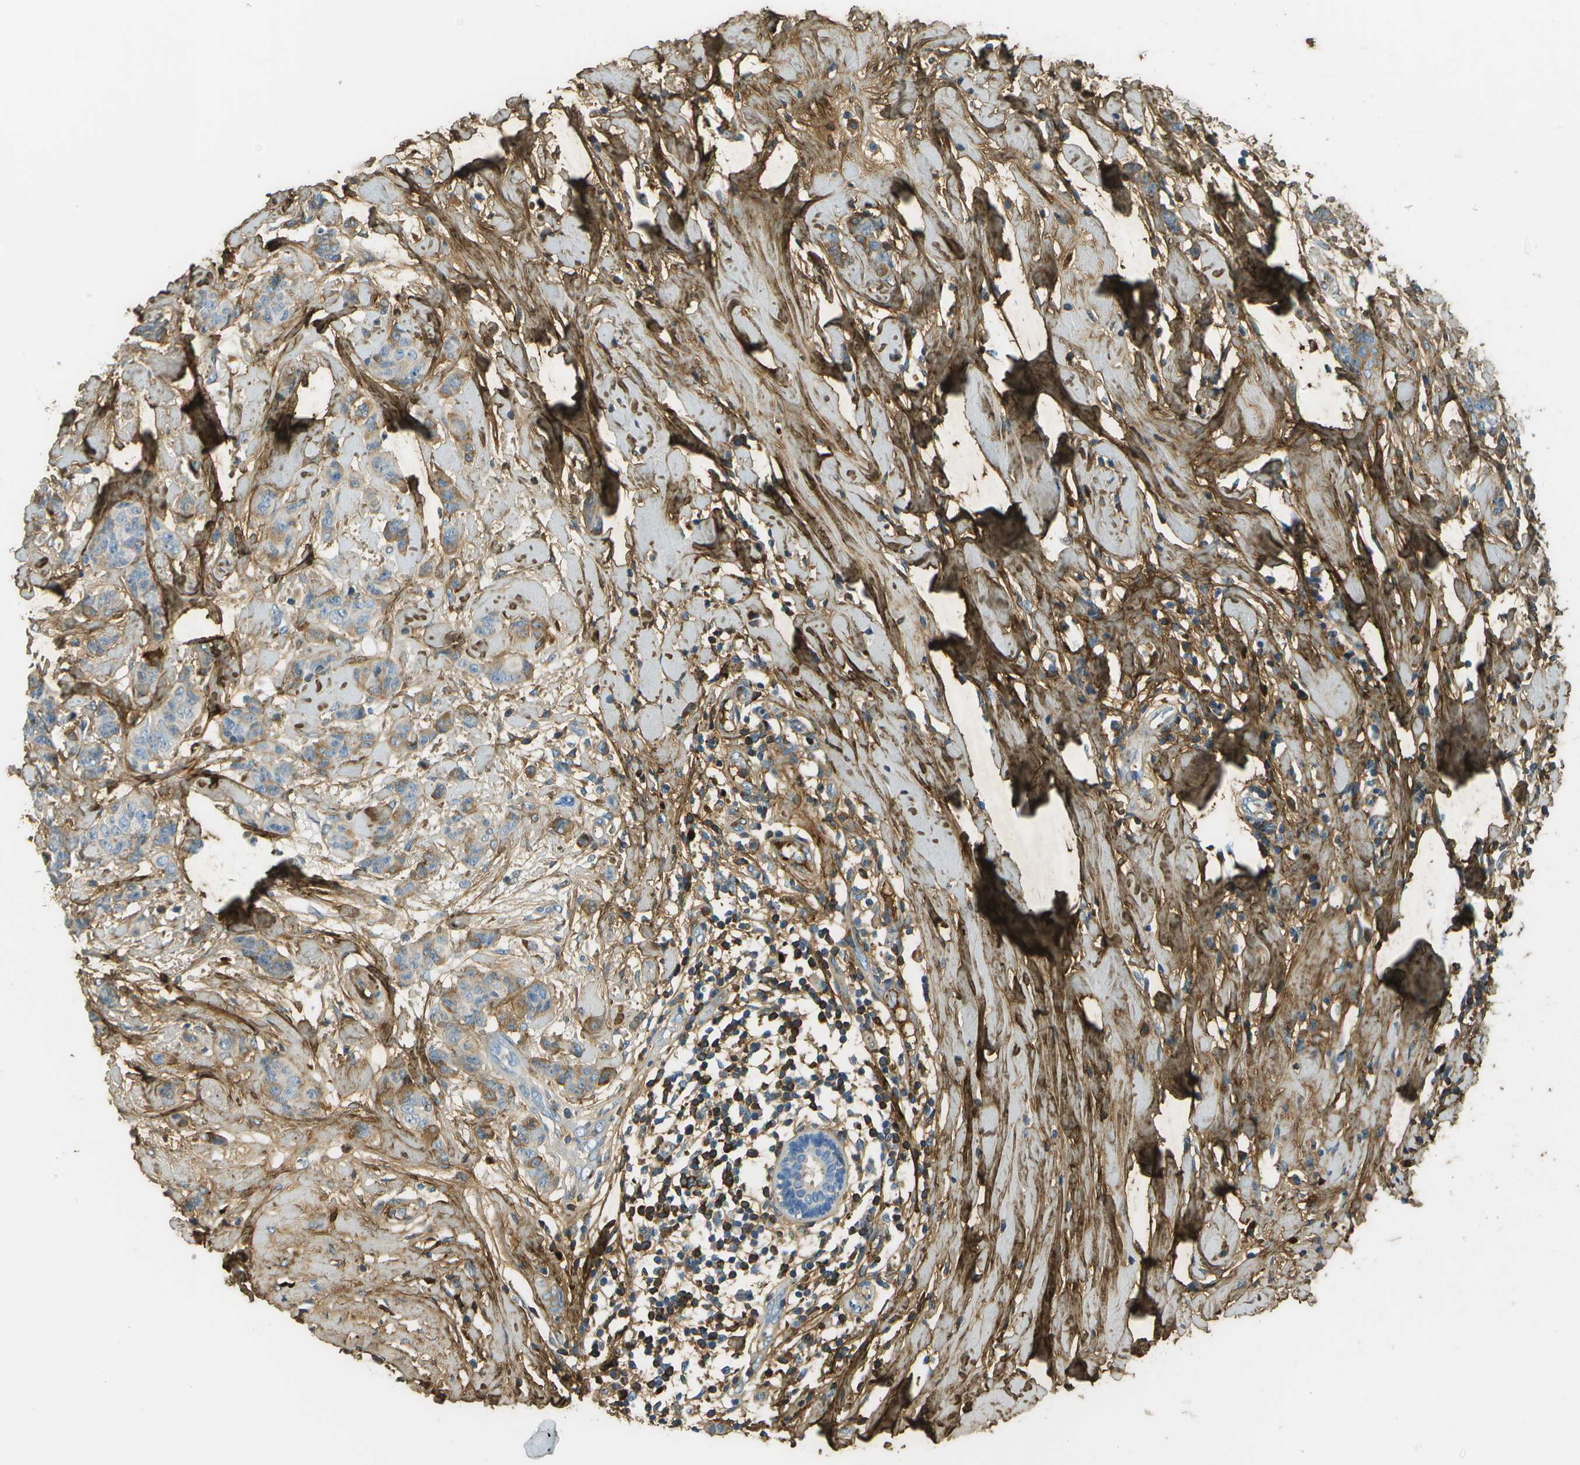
{"staining": {"intensity": "moderate", "quantity": "25%-75%", "location": "cytoplasmic/membranous"}, "tissue": "breast cancer", "cell_type": "Tumor cells", "image_type": "cancer", "snomed": [{"axis": "morphology", "description": "Normal tissue, NOS"}, {"axis": "morphology", "description": "Duct carcinoma"}, {"axis": "topography", "description": "Breast"}], "caption": "A brown stain labels moderate cytoplasmic/membranous staining of a protein in breast cancer (intraductal carcinoma) tumor cells.", "gene": "DCN", "patient": {"sex": "female", "age": 40}}